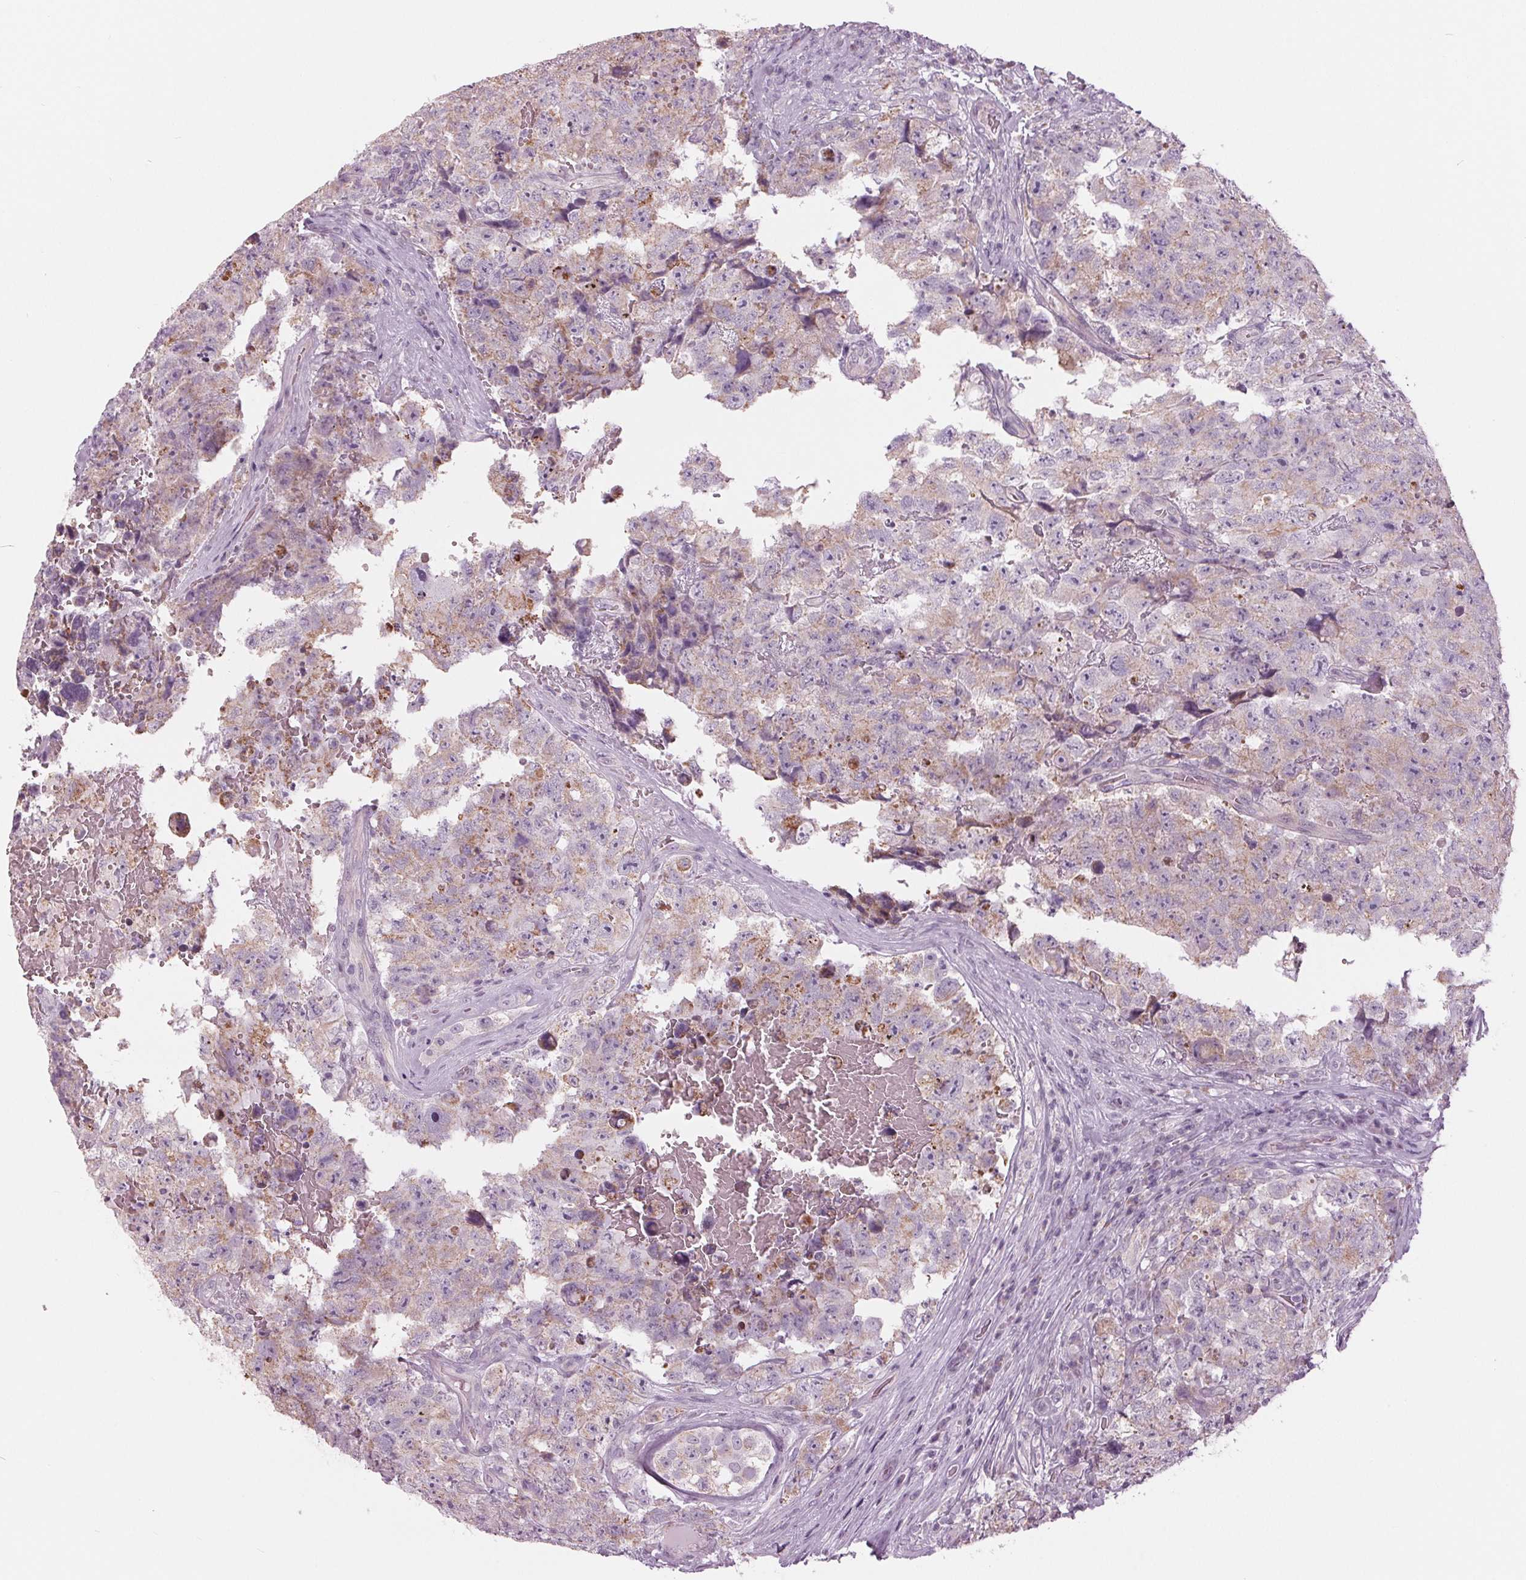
{"staining": {"intensity": "weak", "quantity": "<25%", "location": "cytoplasmic/membranous"}, "tissue": "testis cancer", "cell_type": "Tumor cells", "image_type": "cancer", "snomed": [{"axis": "morphology", "description": "Carcinoma, Embryonal, NOS"}, {"axis": "topography", "description": "Testis"}], "caption": "The micrograph demonstrates no significant staining in tumor cells of embryonal carcinoma (testis).", "gene": "SAMD4A", "patient": {"sex": "male", "age": 18}}